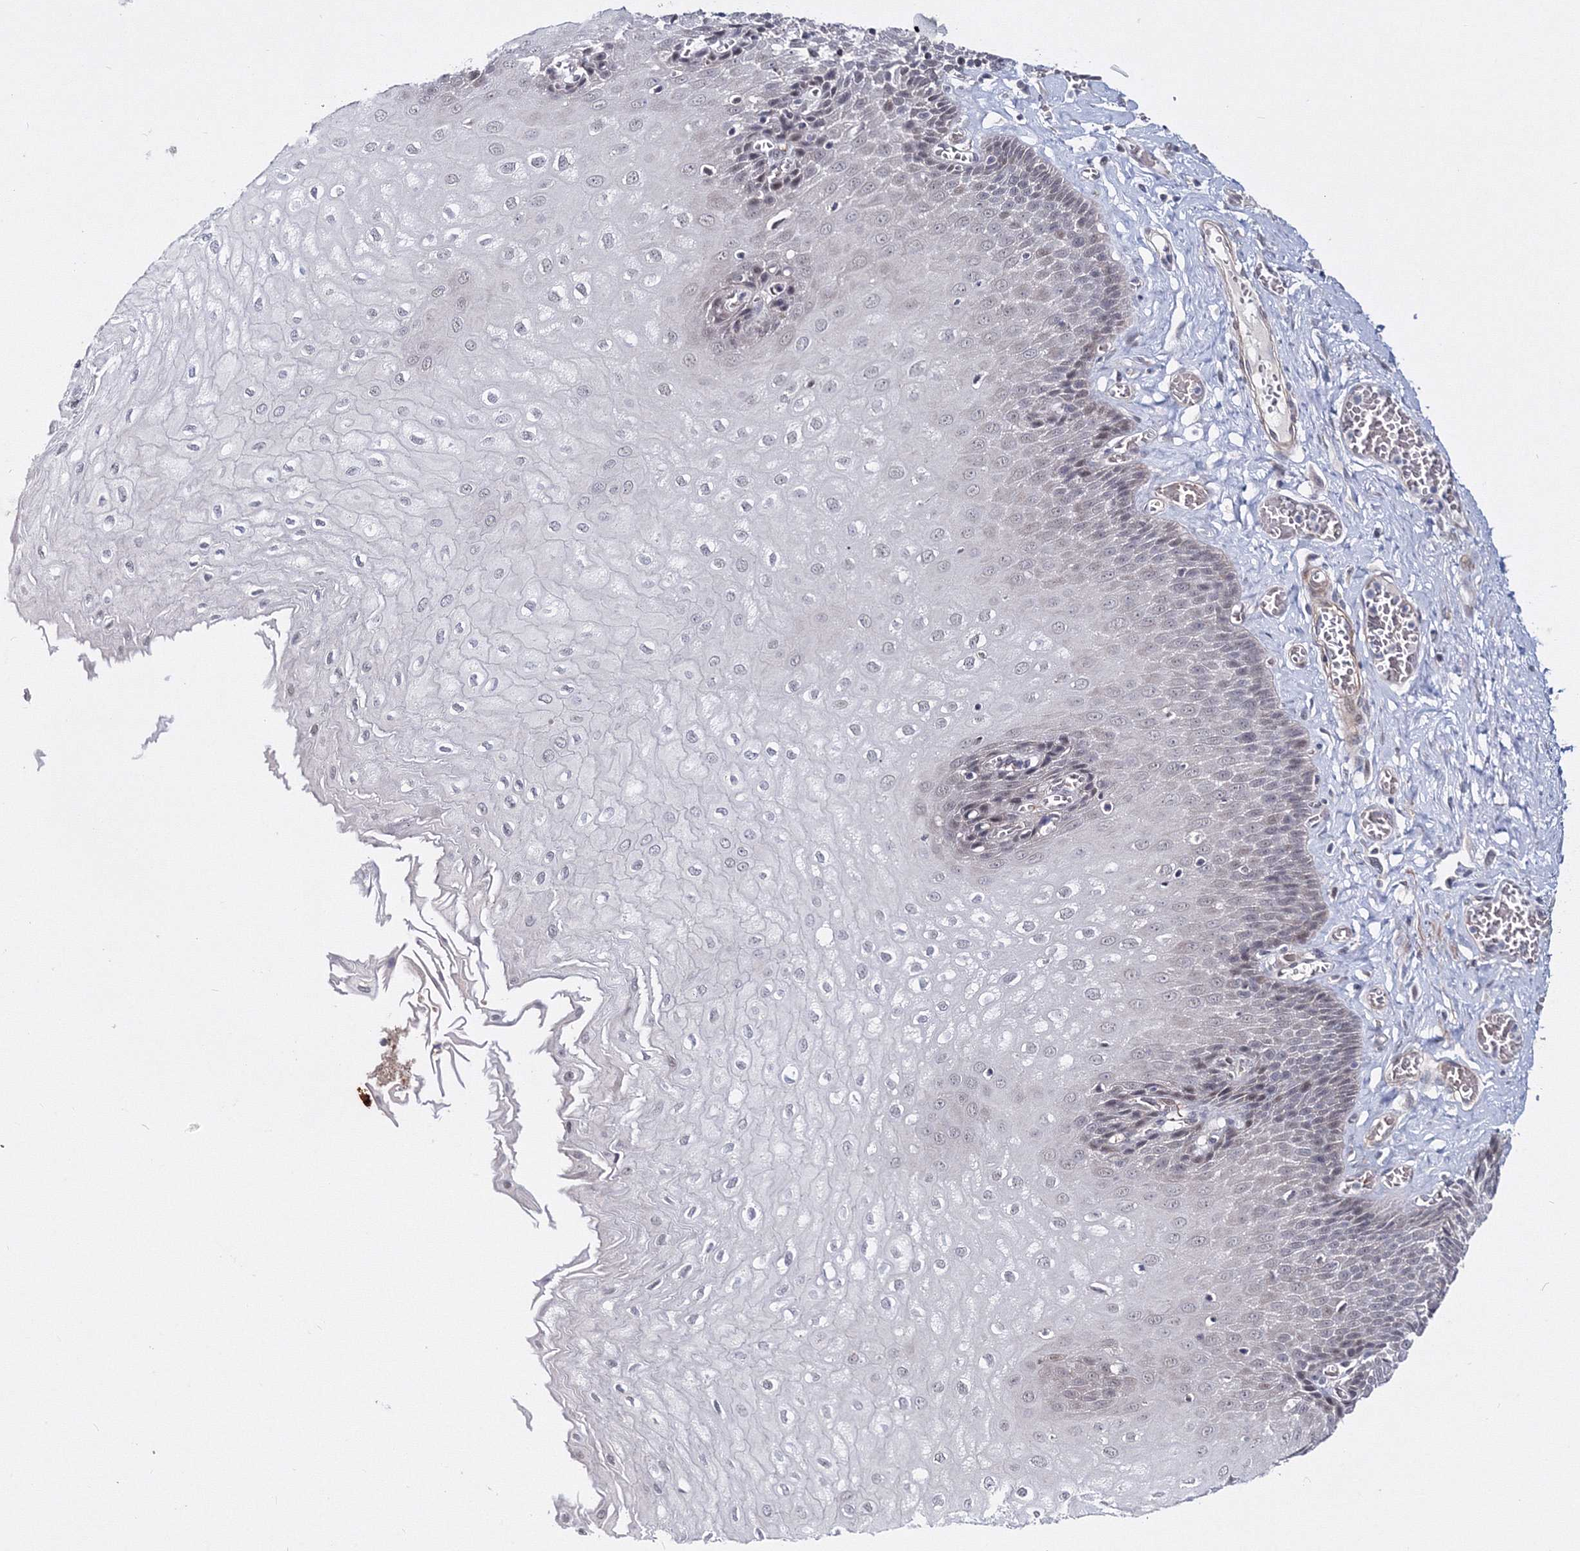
{"staining": {"intensity": "weak", "quantity": "<25%", "location": "nuclear"}, "tissue": "esophagus", "cell_type": "Squamous epithelial cells", "image_type": "normal", "snomed": [{"axis": "morphology", "description": "Normal tissue, NOS"}, {"axis": "topography", "description": "Esophagus"}], "caption": "Immunohistochemistry (IHC) image of unremarkable esophagus stained for a protein (brown), which exhibits no positivity in squamous epithelial cells. (DAB (3,3'-diaminobenzidine) IHC visualized using brightfield microscopy, high magnification).", "gene": "C11orf52", "patient": {"sex": "male", "age": 60}}